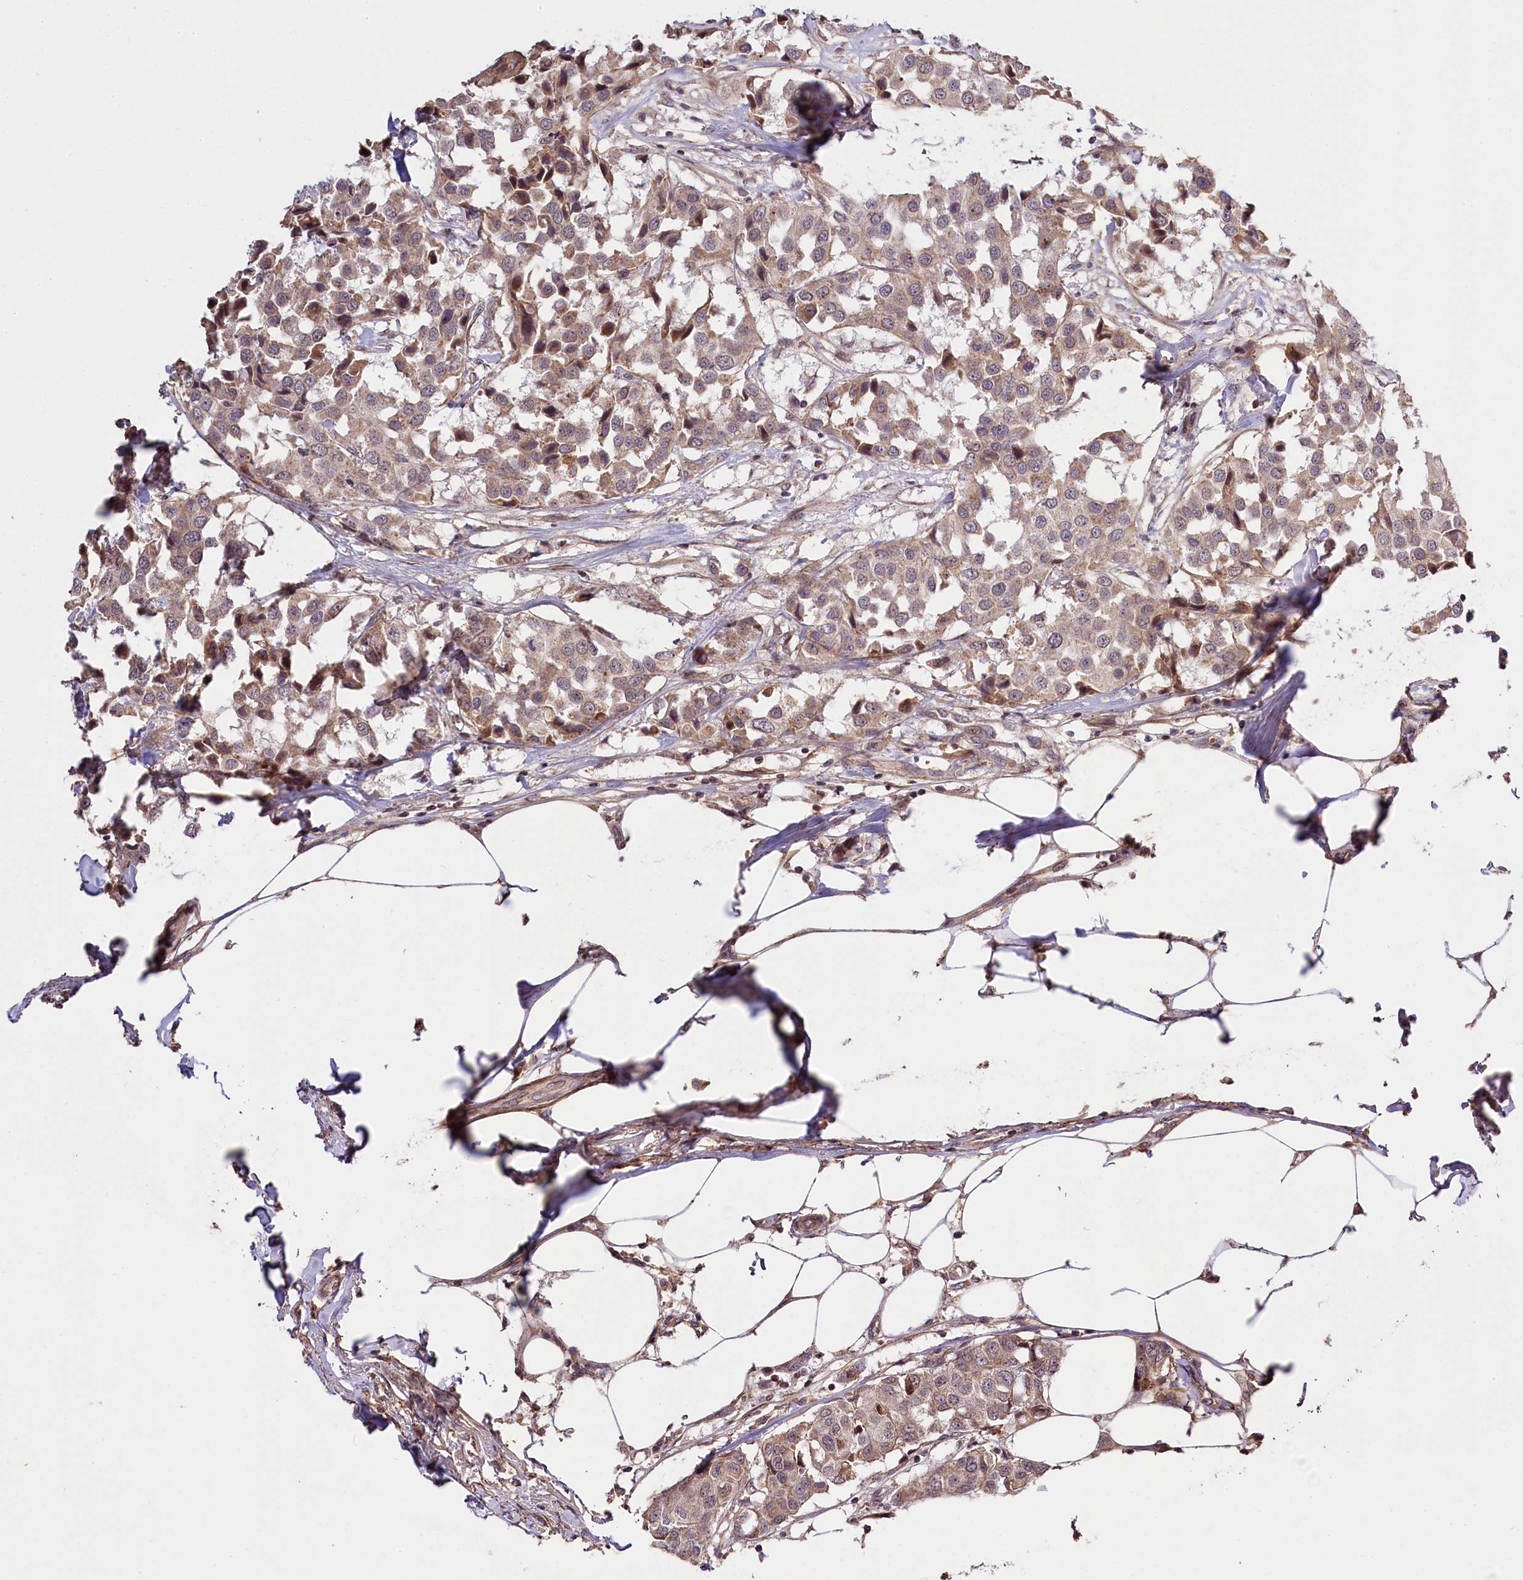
{"staining": {"intensity": "weak", "quantity": "25%-75%", "location": "cytoplasmic/membranous"}, "tissue": "breast cancer", "cell_type": "Tumor cells", "image_type": "cancer", "snomed": [{"axis": "morphology", "description": "Duct carcinoma"}, {"axis": "topography", "description": "Breast"}], "caption": "Protein staining displays weak cytoplasmic/membranous positivity in about 25%-75% of tumor cells in infiltrating ductal carcinoma (breast).", "gene": "ZNF480", "patient": {"sex": "female", "age": 80}}